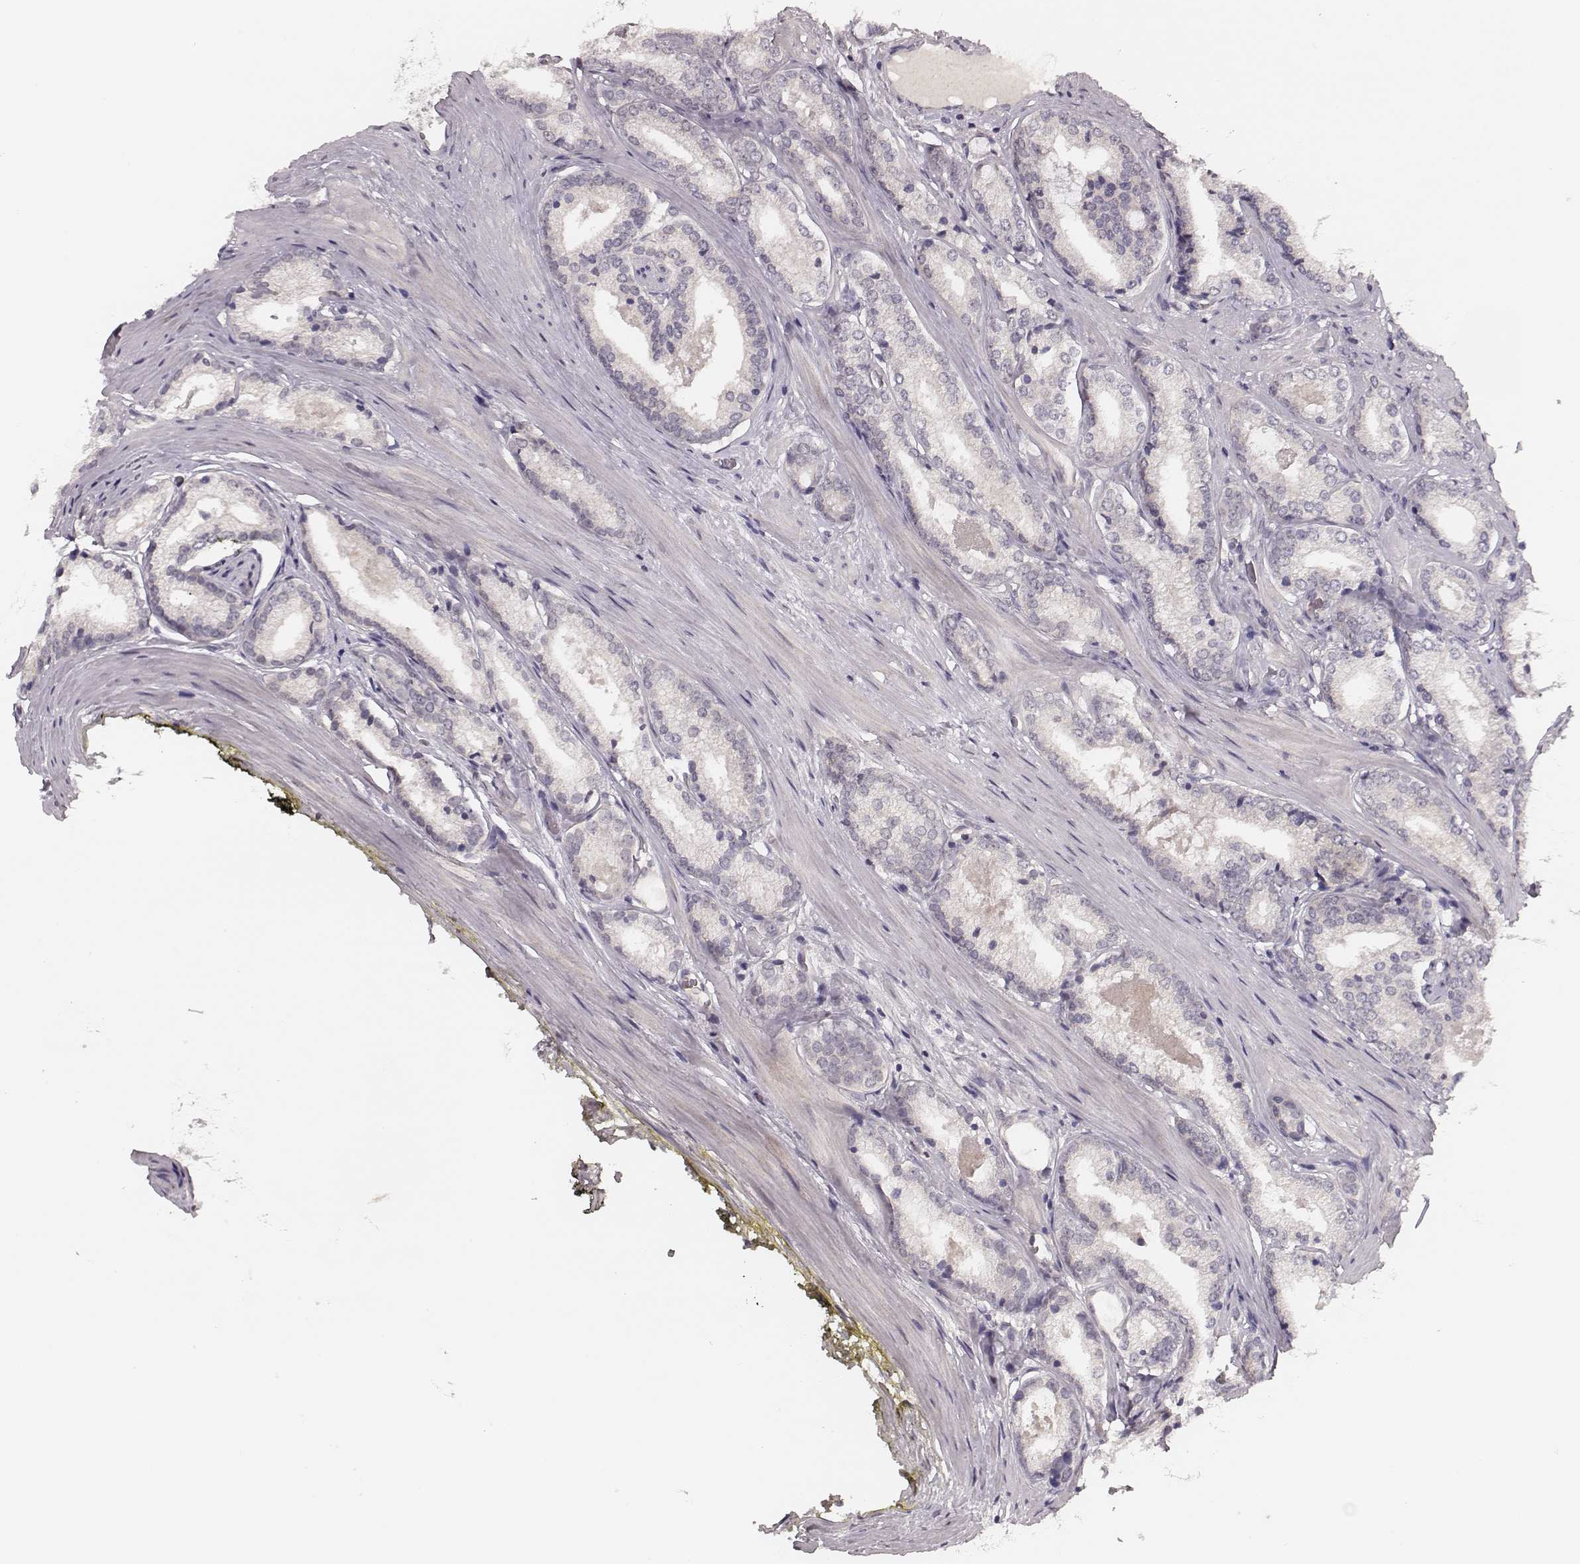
{"staining": {"intensity": "negative", "quantity": "none", "location": "none"}, "tissue": "prostate cancer", "cell_type": "Tumor cells", "image_type": "cancer", "snomed": [{"axis": "morphology", "description": "Adenocarcinoma, Low grade"}, {"axis": "topography", "description": "Prostate"}], "caption": "An image of human prostate adenocarcinoma (low-grade) is negative for staining in tumor cells.", "gene": "LY6K", "patient": {"sex": "male", "age": 56}}